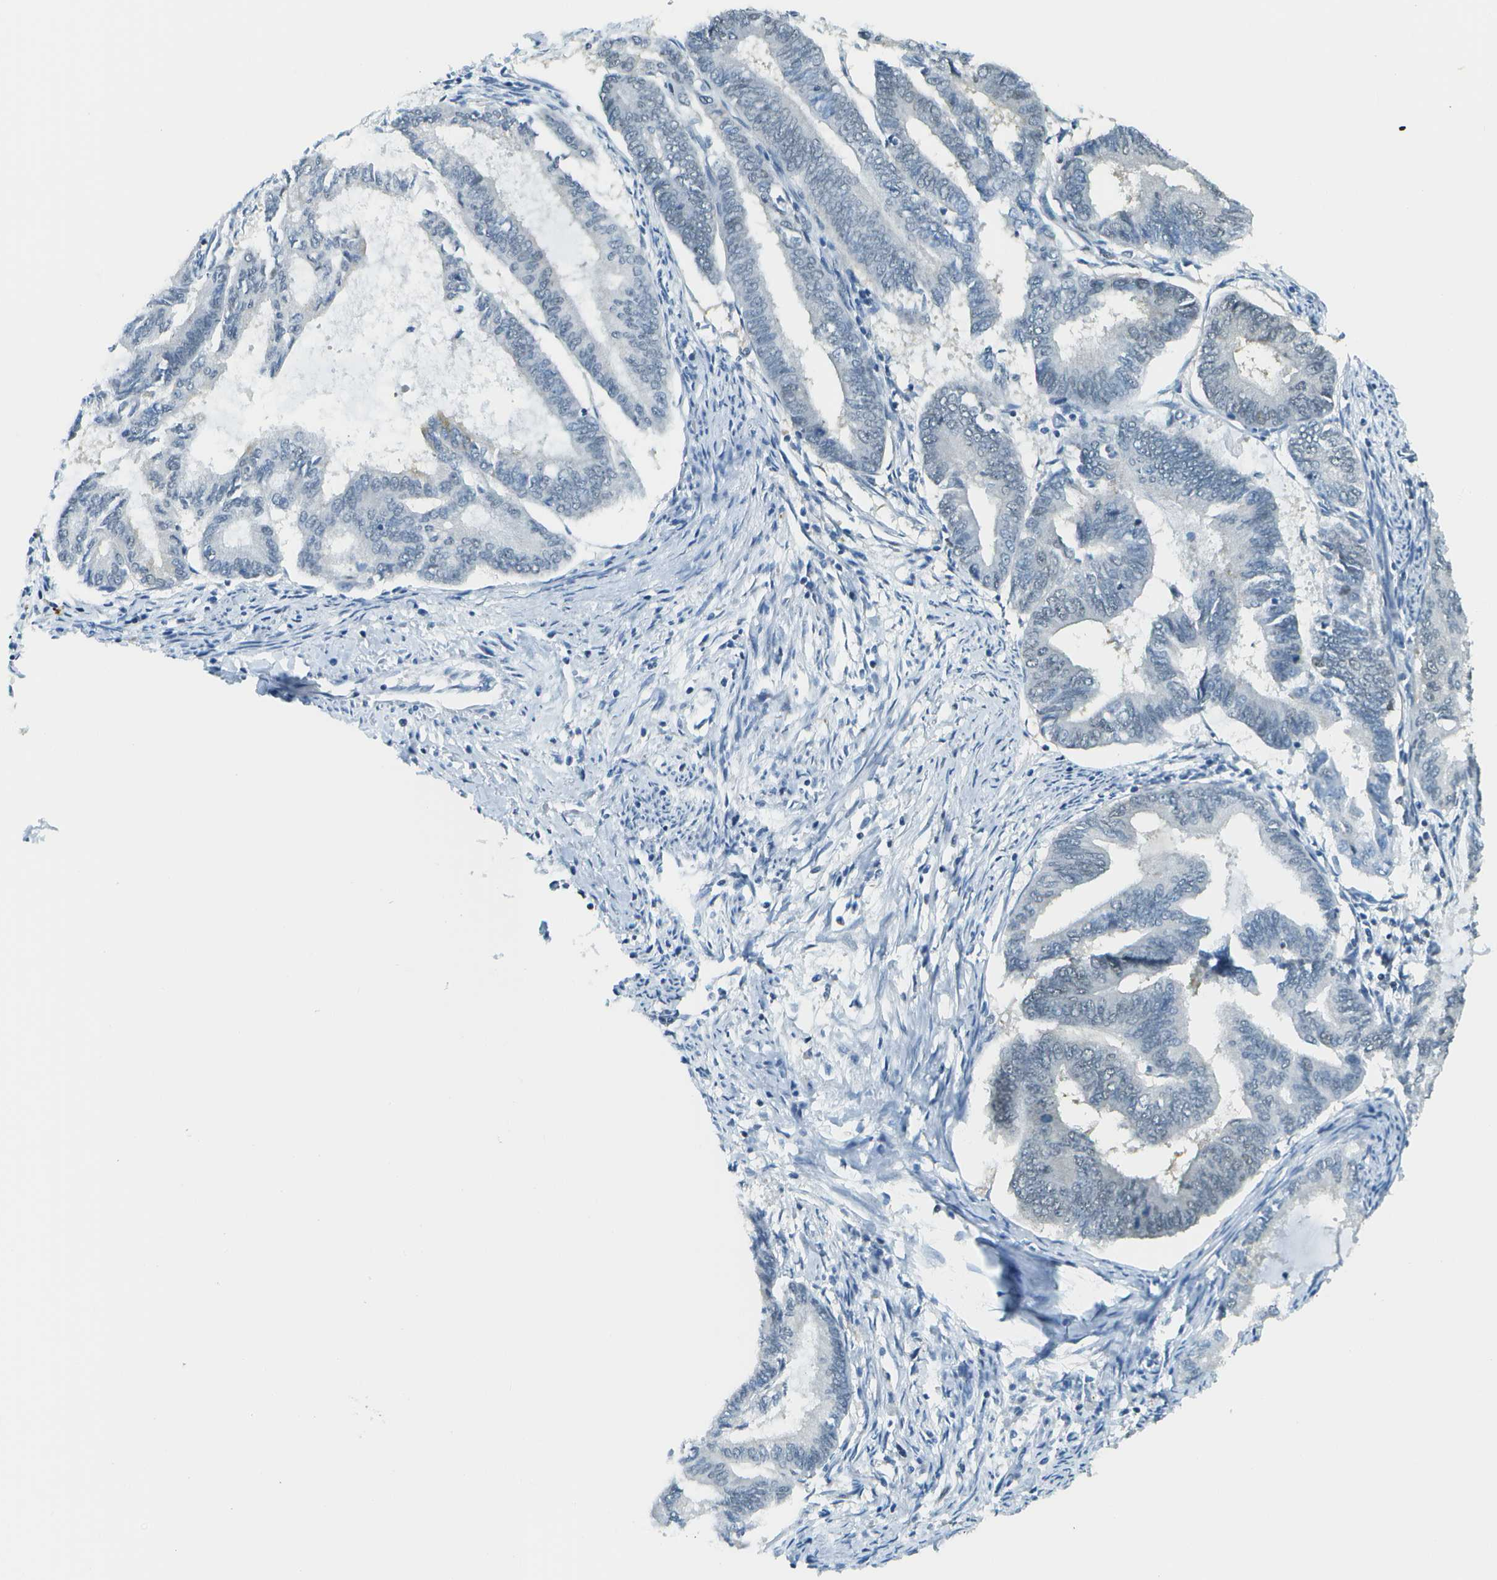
{"staining": {"intensity": "negative", "quantity": "none", "location": "none"}, "tissue": "endometrial cancer", "cell_type": "Tumor cells", "image_type": "cancer", "snomed": [{"axis": "morphology", "description": "Adenocarcinoma, NOS"}, {"axis": "topography", "description": "Endometrium"}], "caption": "There is no significant positivity in tumor cells of endometrial cancer. (IHC, brightfield microscopy, high magnification).", "gene": "NEK11", "patient": {"sex": "female", "age": 86}}